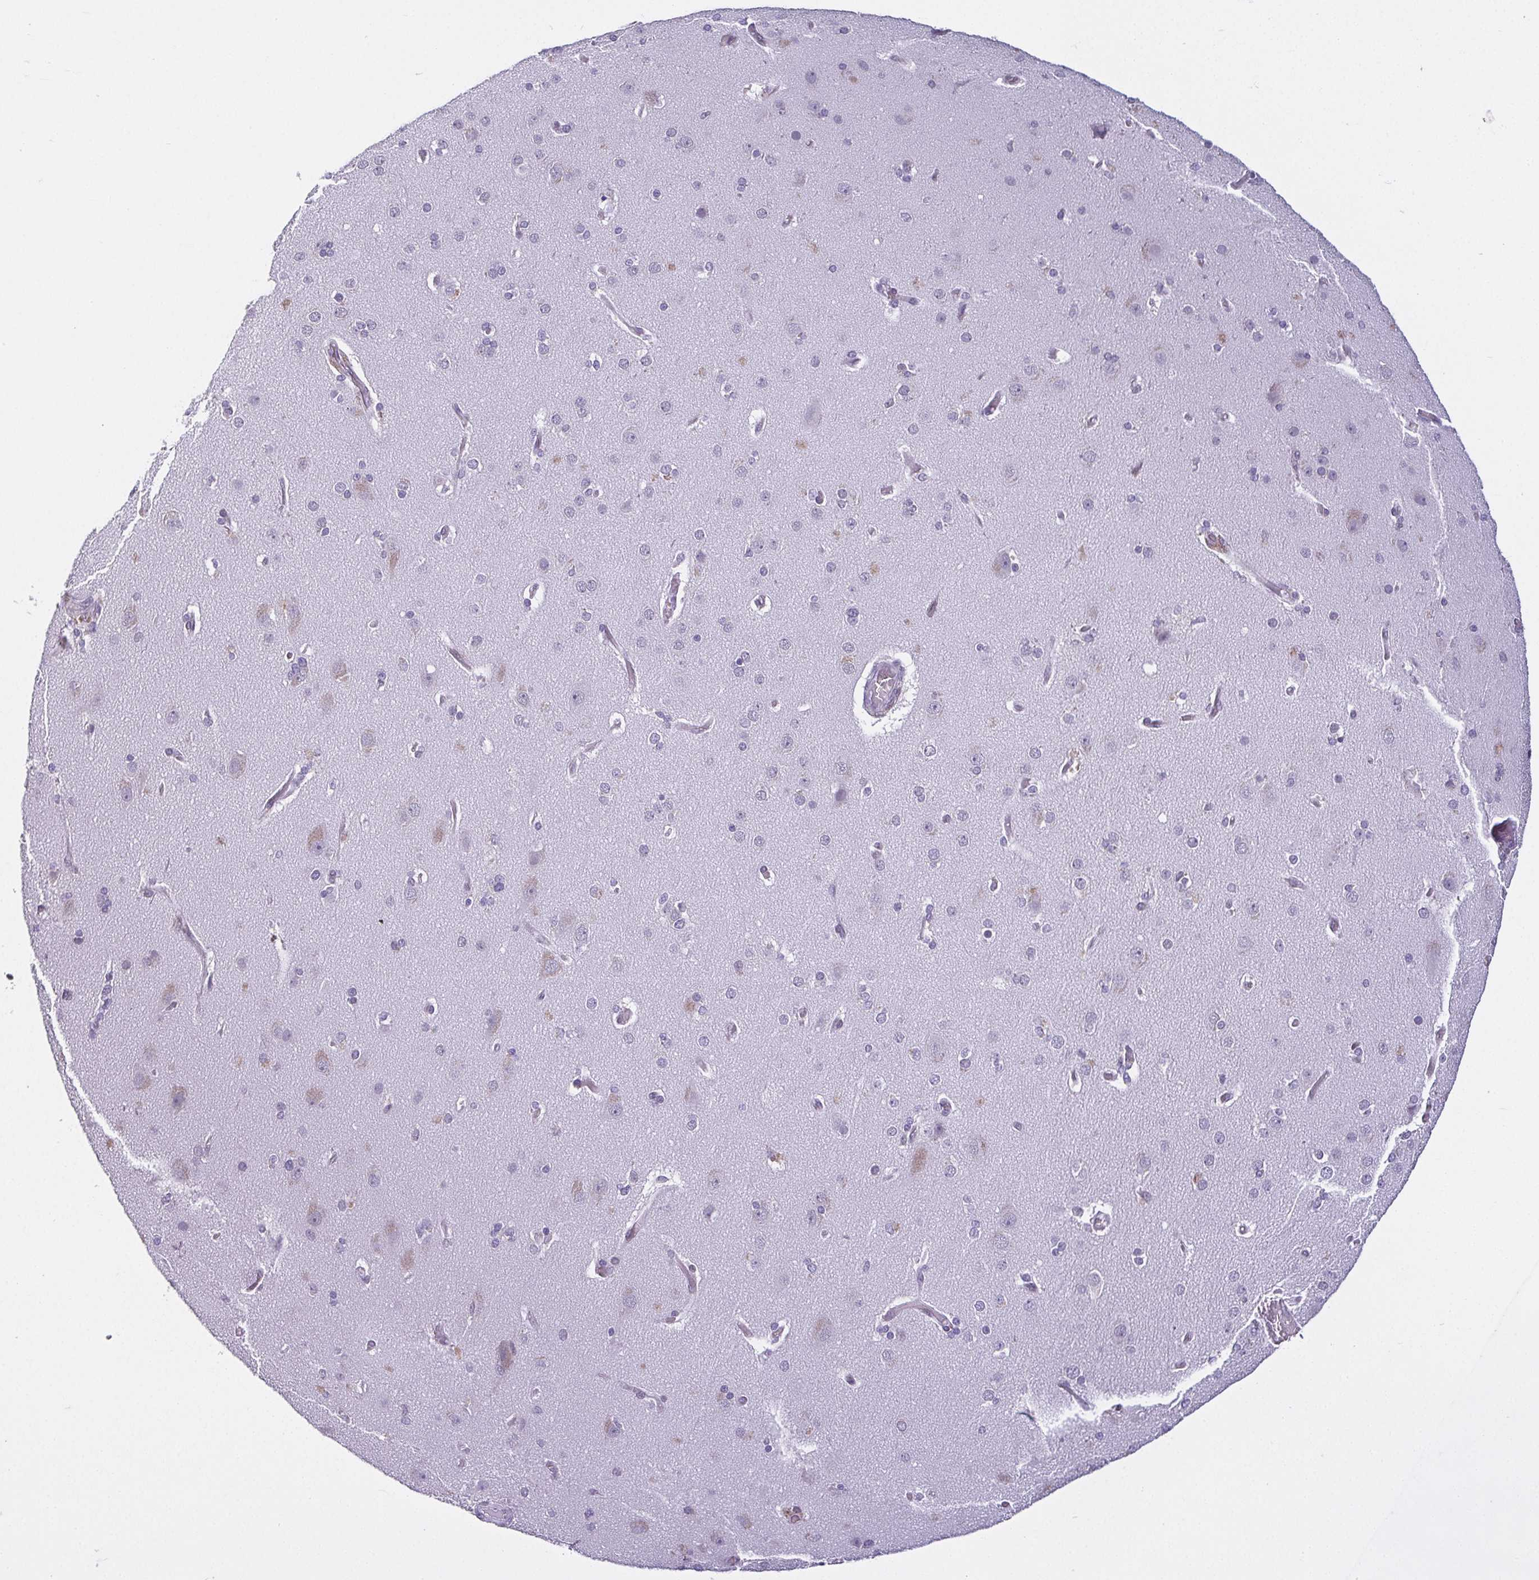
{"staining": {"intensity": "negative", "quantity": "none", "location": "none"}, "tissue": "cerebral cortex", "cell_type": "Endothelial cells", "image_type": "normal", "snomed": [{"axis": "morphology", "description": "Normal tissue, NOS"}, {"axis": "morphology", "description": "Glioma, malignant, High grade"}, {"axis": "topography", "description": "Cerebral cortex"}], "caption": "Micrograph shows no protein expression in endothelial cells of benign cerebral cortex.", "gene": "RBM3", "patient": {"sex": "male", "age": 71}}